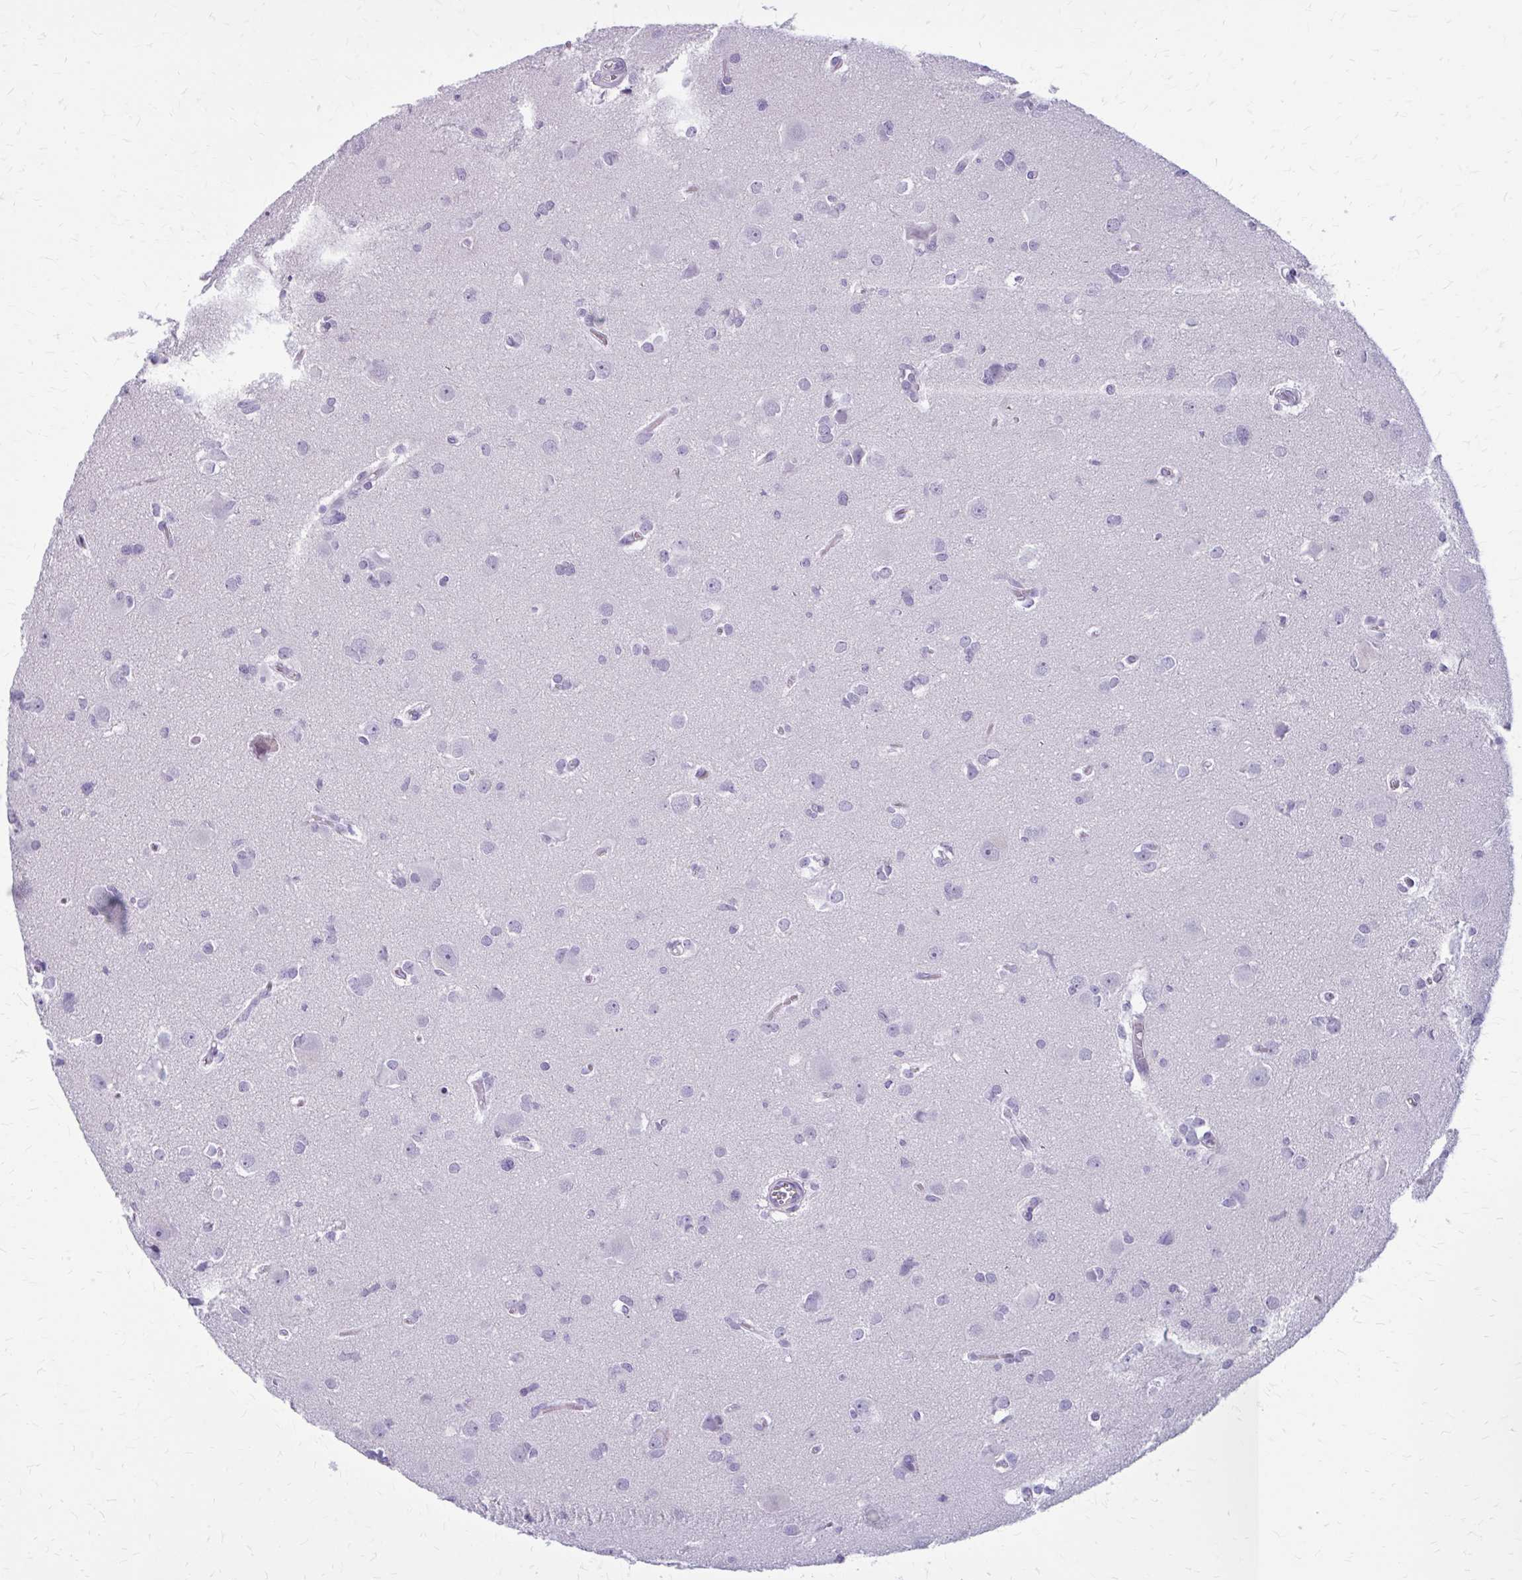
{"staining": {"intensity": "negative", "quantity": "none", "location": "none"}, "tissue": "glioma", "cell_type": "Tumor cells", "image_type": "cancer", "snomed": [{"axis": "morphology", "description": "Glioma, malignant, High grade"}, {"axis": "topography", "description": "Brain"}], "caption": "Immunohistochemical staining of human malignant high-grade glioma reveals no significant staining in tumor cells.", "gene": "CASQ2", "patient": {"sex": "male", "age": 23}}